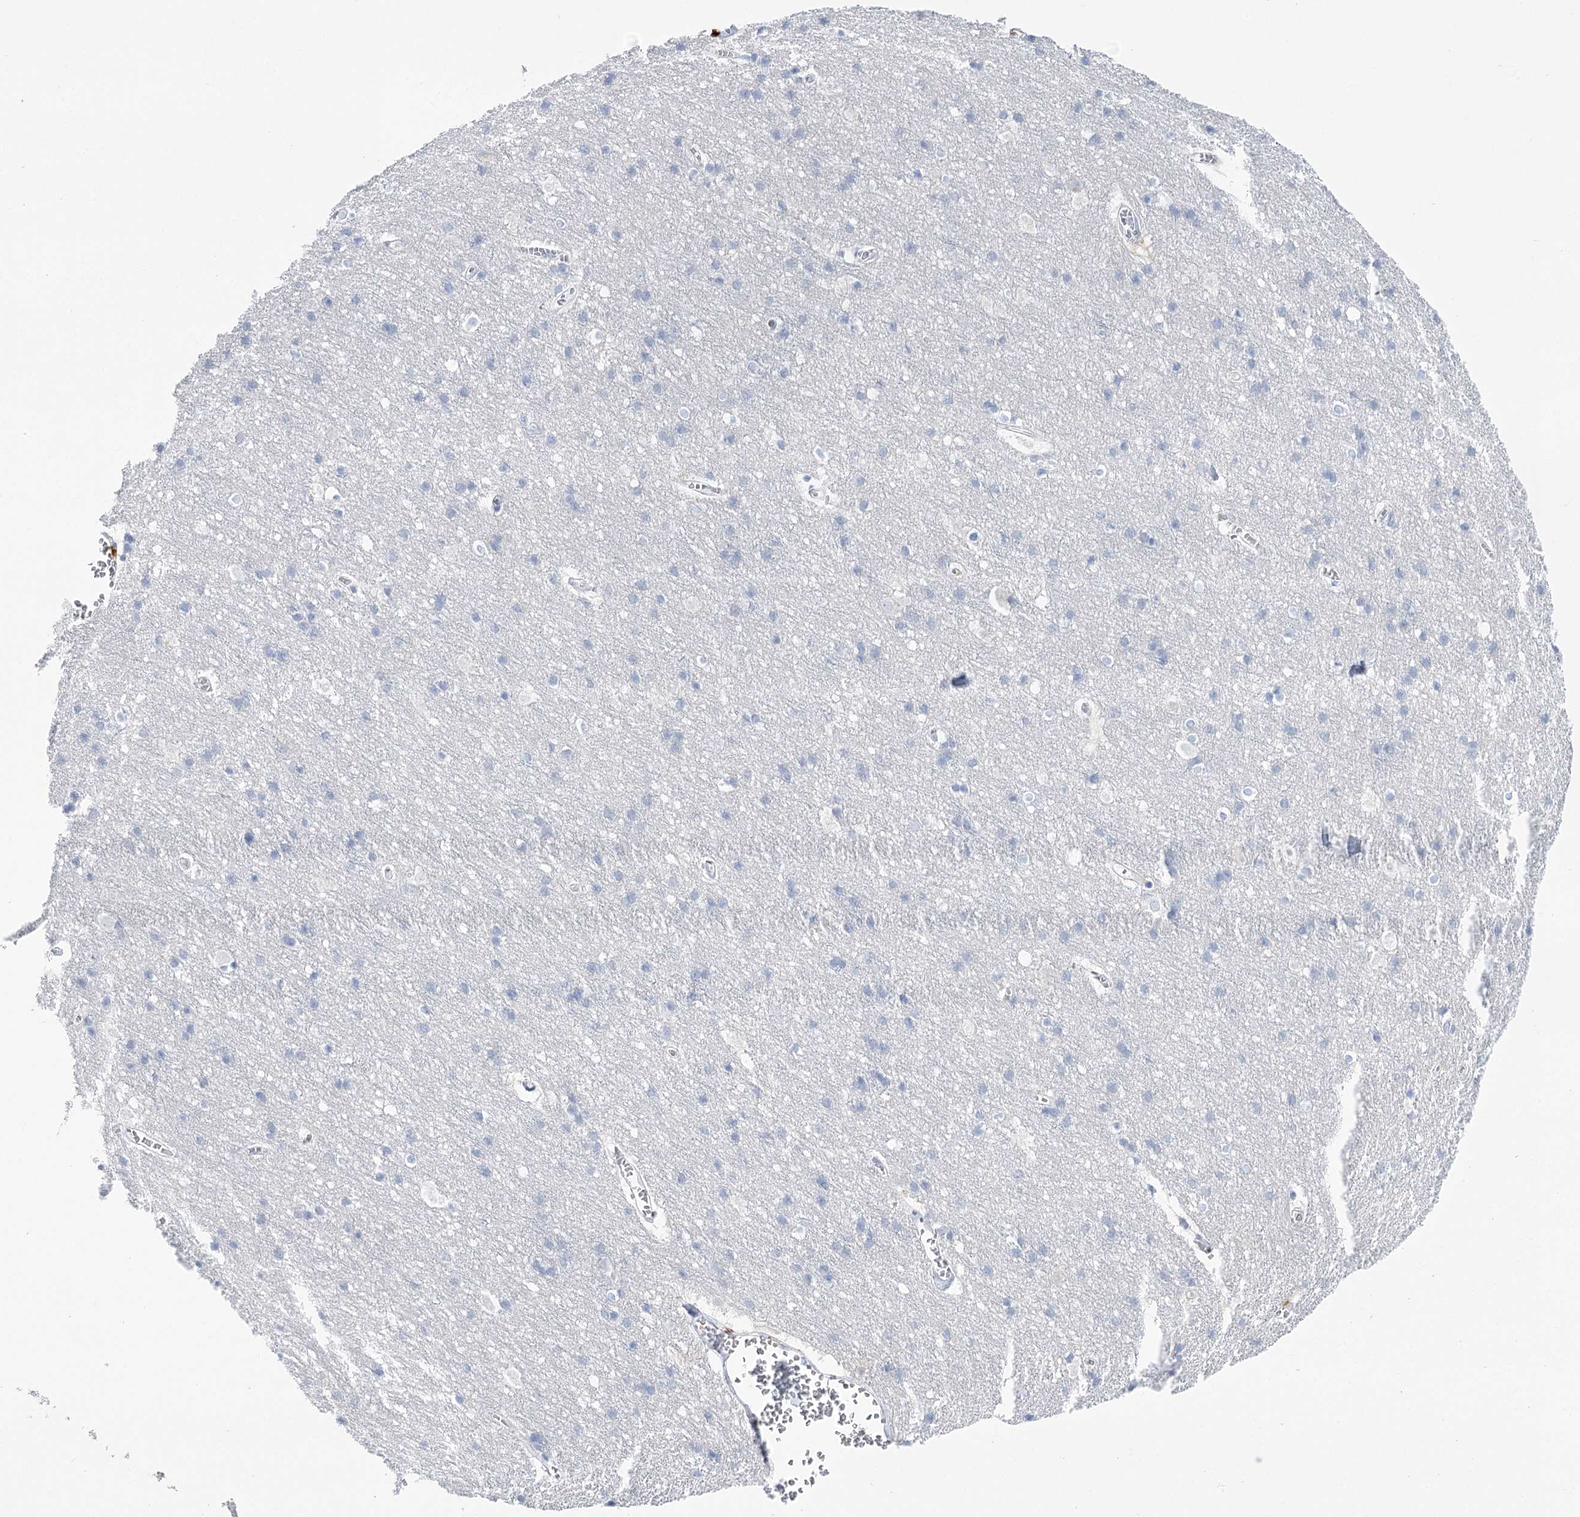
{"staining": {"intensity": "negative", "quantity": "none", "location": "none"}, "tissue": "cerebral cortex", "cell_type": "Endothelial cells", "image_type": "normal", "snomed": [{"axis": "morphology", "description": "Normal tissue, NOS"}, {"axis": "topography", "description": "Cerebral cortex"}], "caption": "This is a photomicrograph of IHC staining of unremarkable cerebral cortex, which shows no staining in endothelial cells. (Immunohistochemistry (ihc), brightfield microscopy, high magnification).", "gene": "SIAE", "patient": {"sex": "male", "age": 54}}